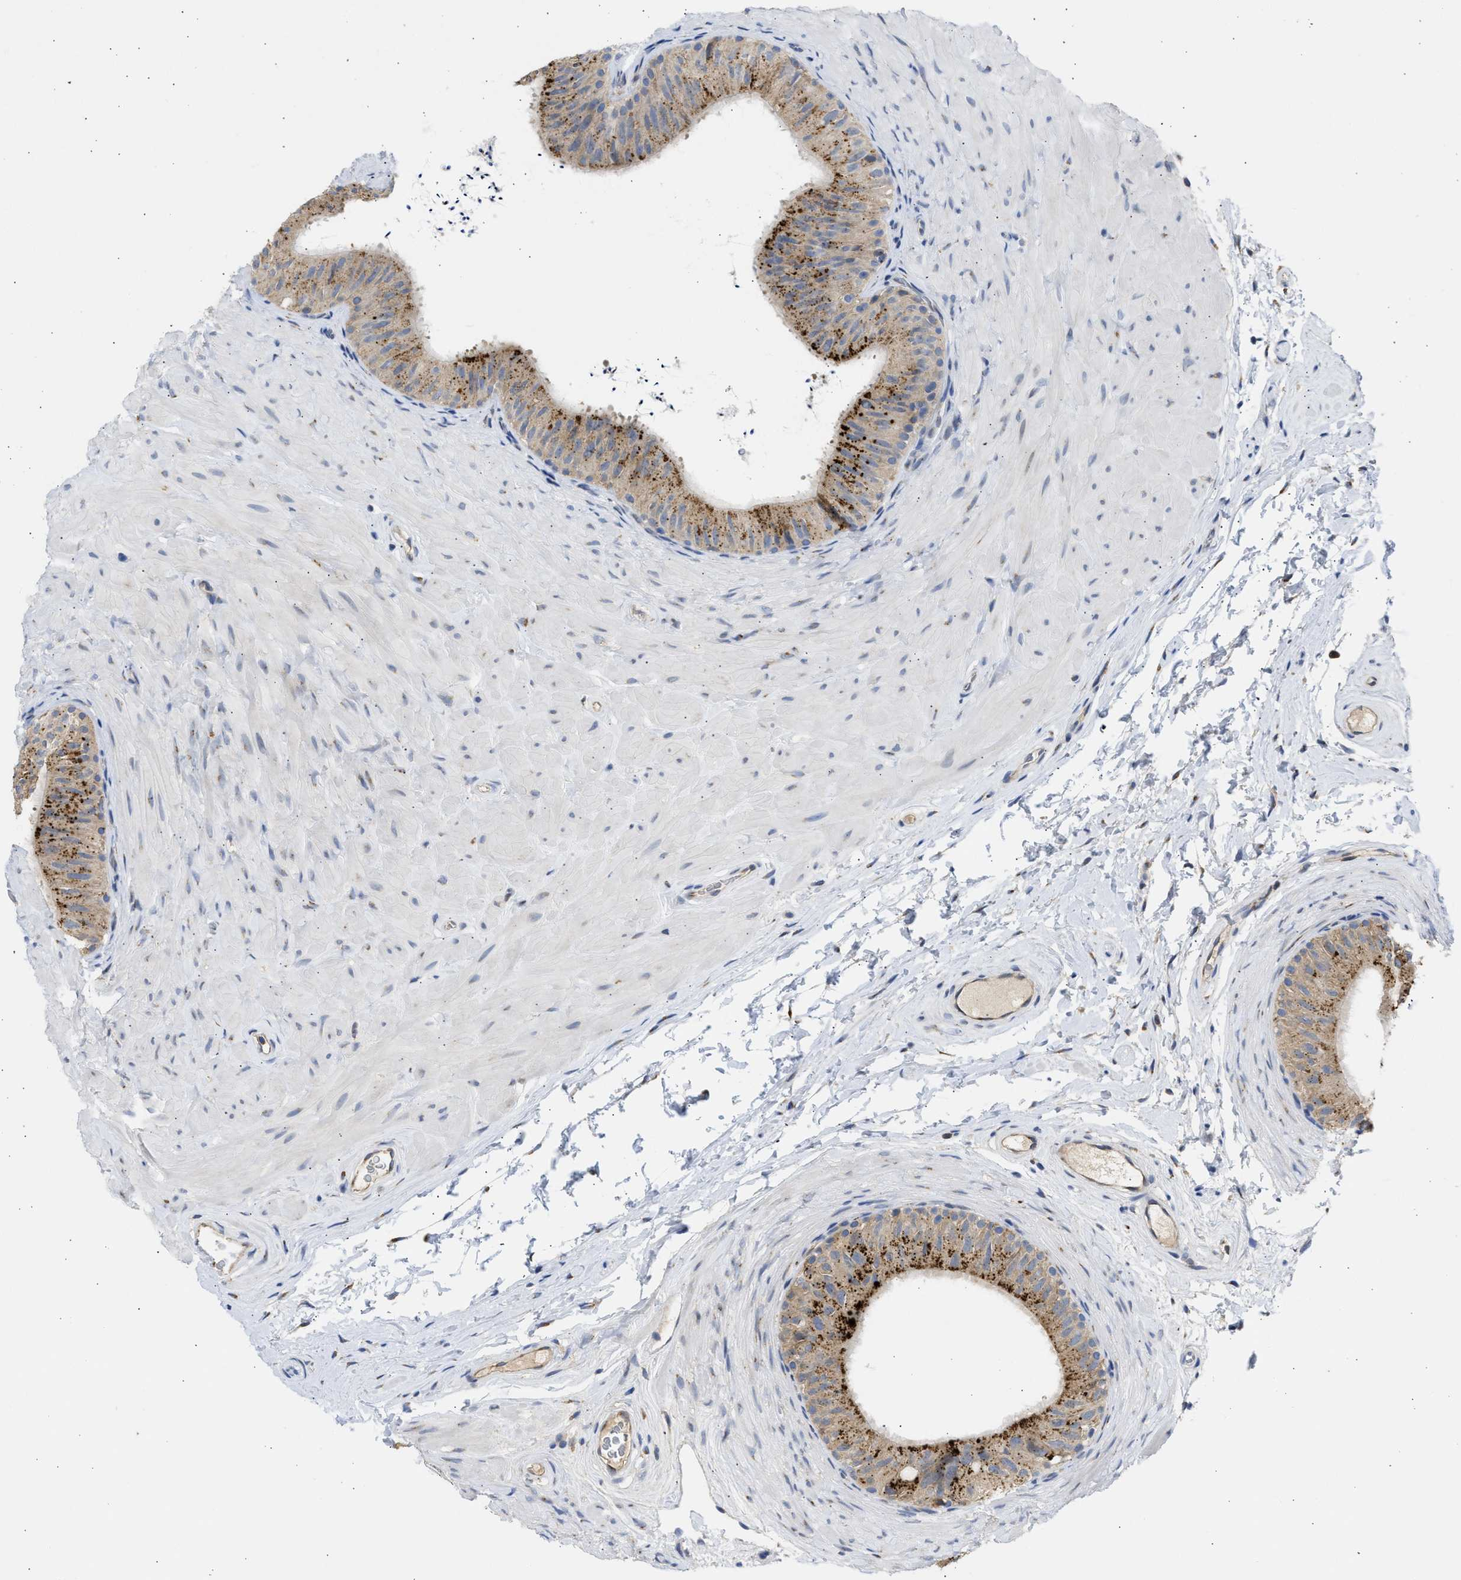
{"staining": {"intensity": "moderate", "quantity": ">75%", "location": "cytoplasmic/membranous"}, "tissue": "epididymis", "cell_type": "Glandular cells", "image_type": "normal", "snomed": [{"axis": "morphology", "description": "Normal tissue, NOS"}, {"axis": "topography", "description": "Epididymis"}], "caption": "Immunohistochemical staining of benign human epididymis shows moderate cytoplasmic/membranous protein staining in approximately >75% of glandular cells.", "gene": "TMED1", "patient": {"sex": "male", "age": 34}}